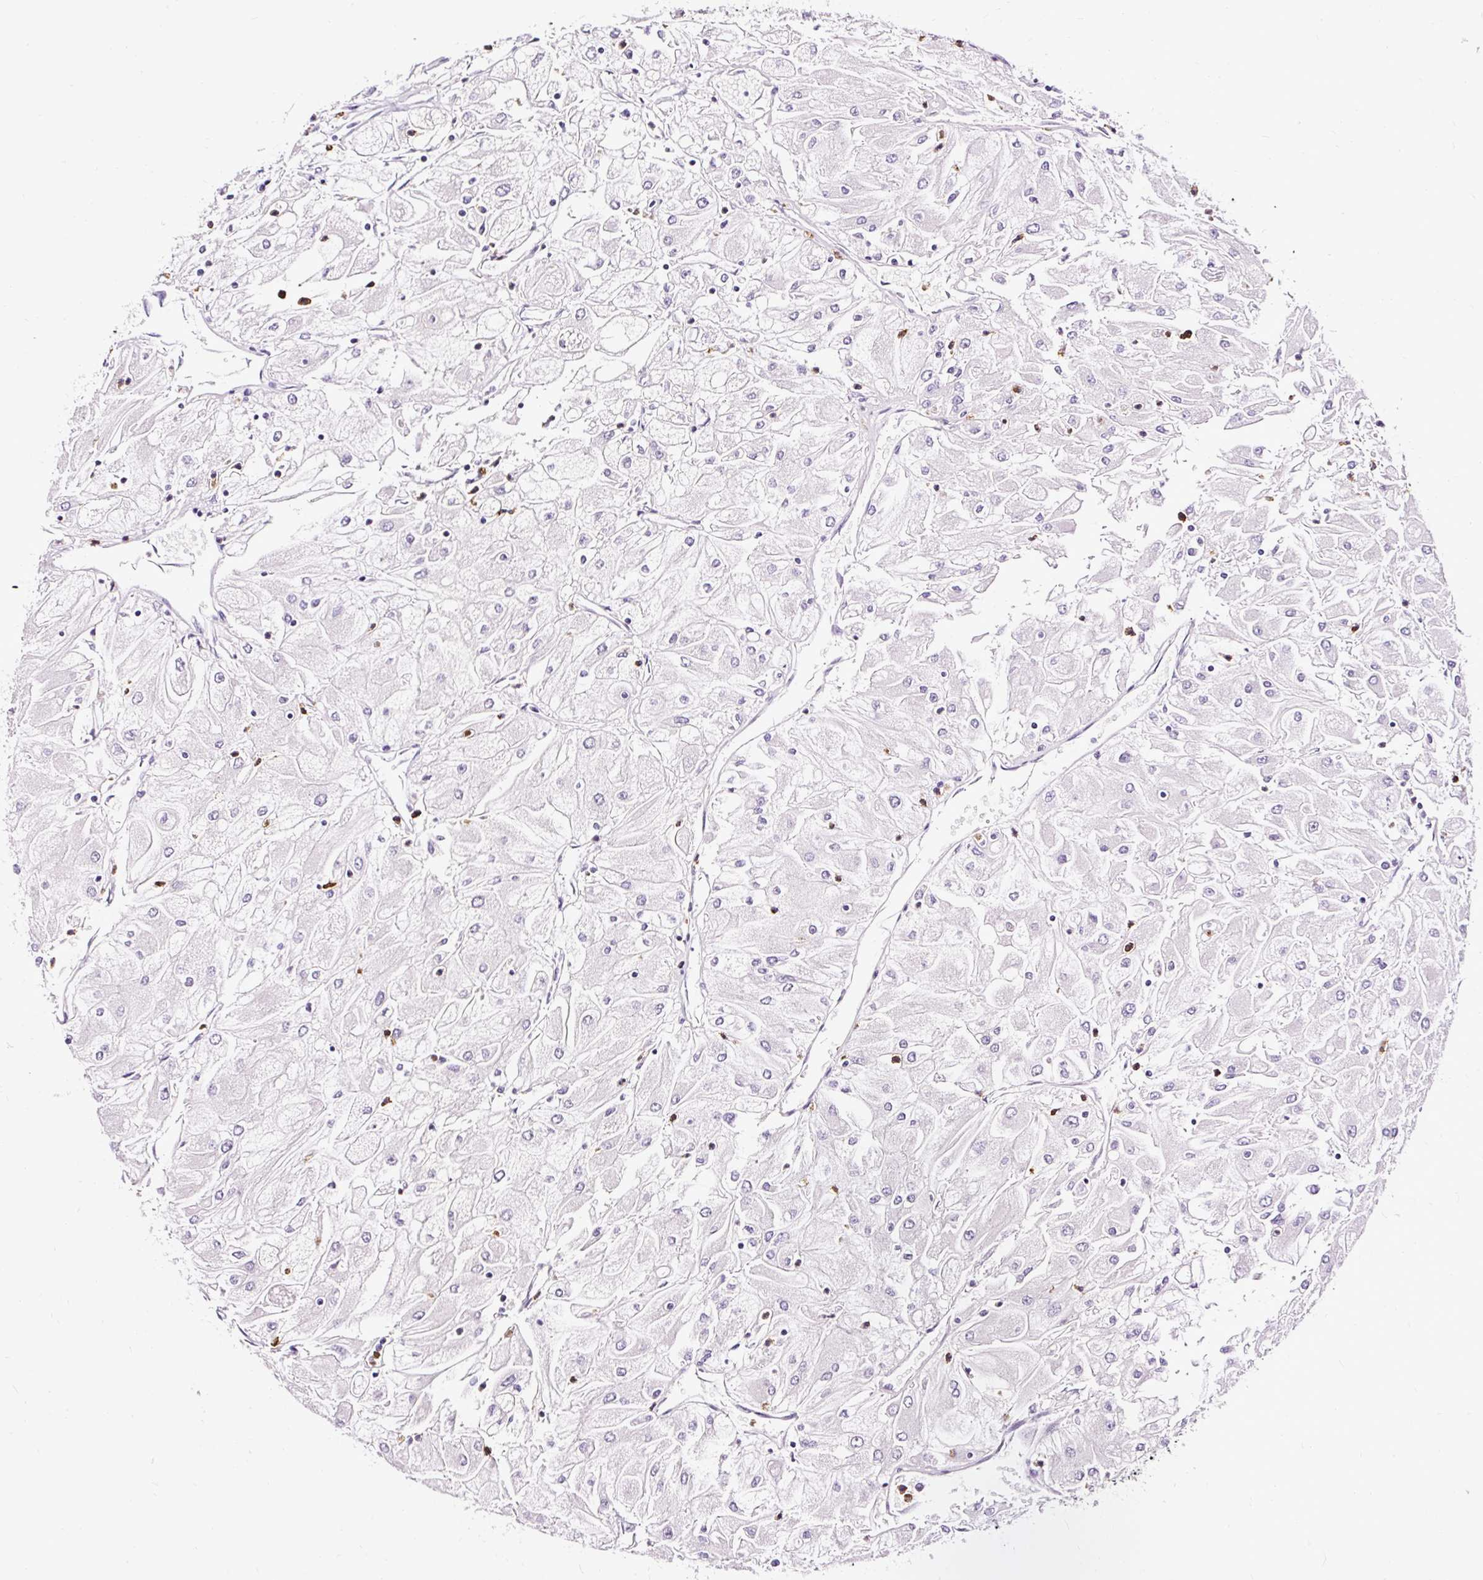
{"staining": {"intensity": "negative", "quantity": "none", "location": "none"}, "tissue": "renal cancer", "cell_type": "Tumor cells", "image_type": "cancer", "snomed": [{"axis": "morphology", "description": "Adenocarcinoma, NOS"}, {"axis": "topography", "description": "Kidney"}], "caption": "Tumor cells show no significant protein staining in adenocarcinoma (renal).", "gene": "SLC7A8", "patient": {"sex": "male", "age": 80}}